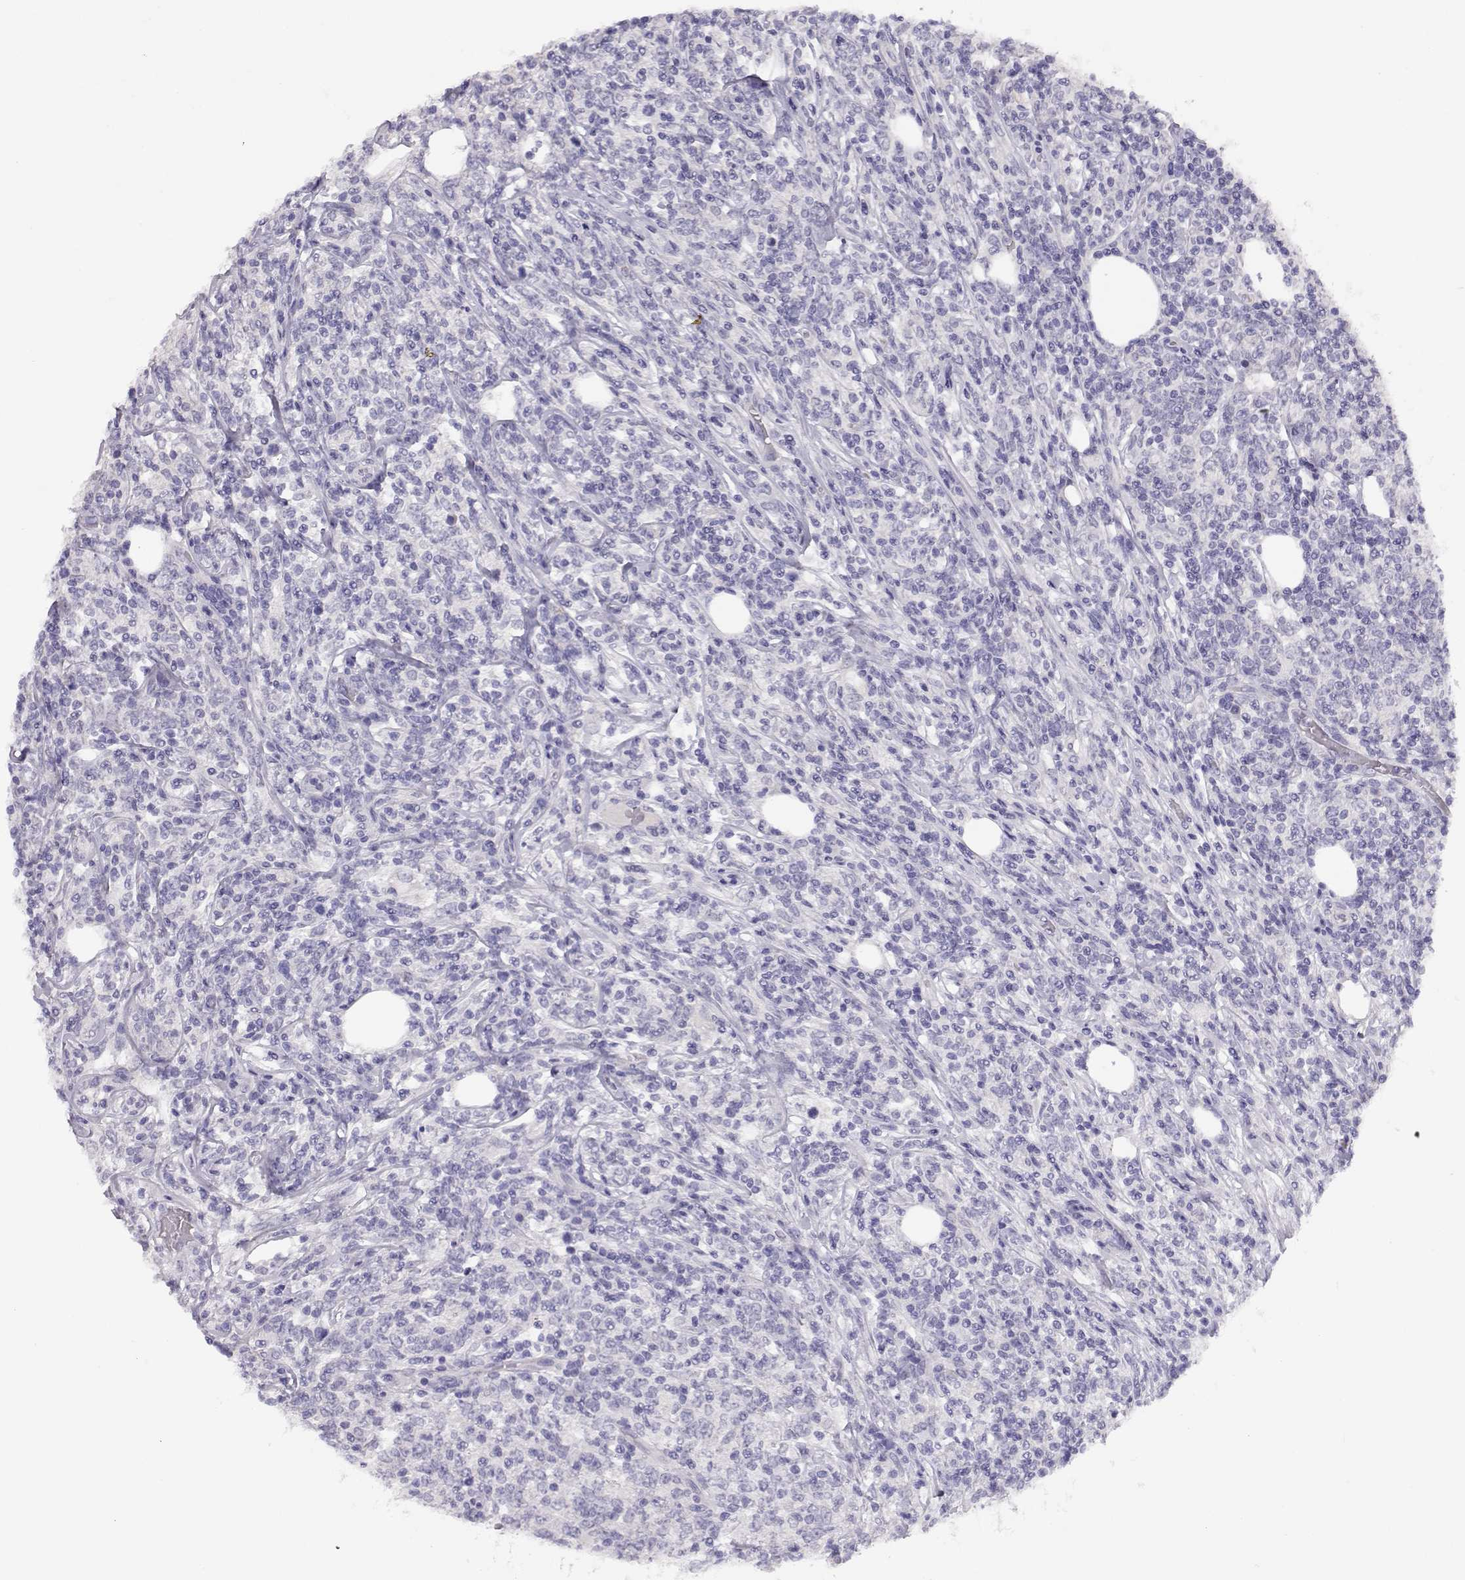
{"staining": {"intensity": "negative", "quantity": "none", "location": "none"}, "tissue": "lymphoma", "cell_type": "Tumor cells", "image_type": "cancer", "snomed": [{"axis": "morphology", "description": "Malignant lymphoma, non-Hodgkin's type, High grade"}, {"axis": "topography", "description": "Lymph node"}], "caption": "High-grade malignant lymphoma, non-Hodgkin's type stained for a protein using IHC demonstrates no positivity tumor cells.", "gene": "ENDOU", "patient": {"sex": "female", "age": 84}}